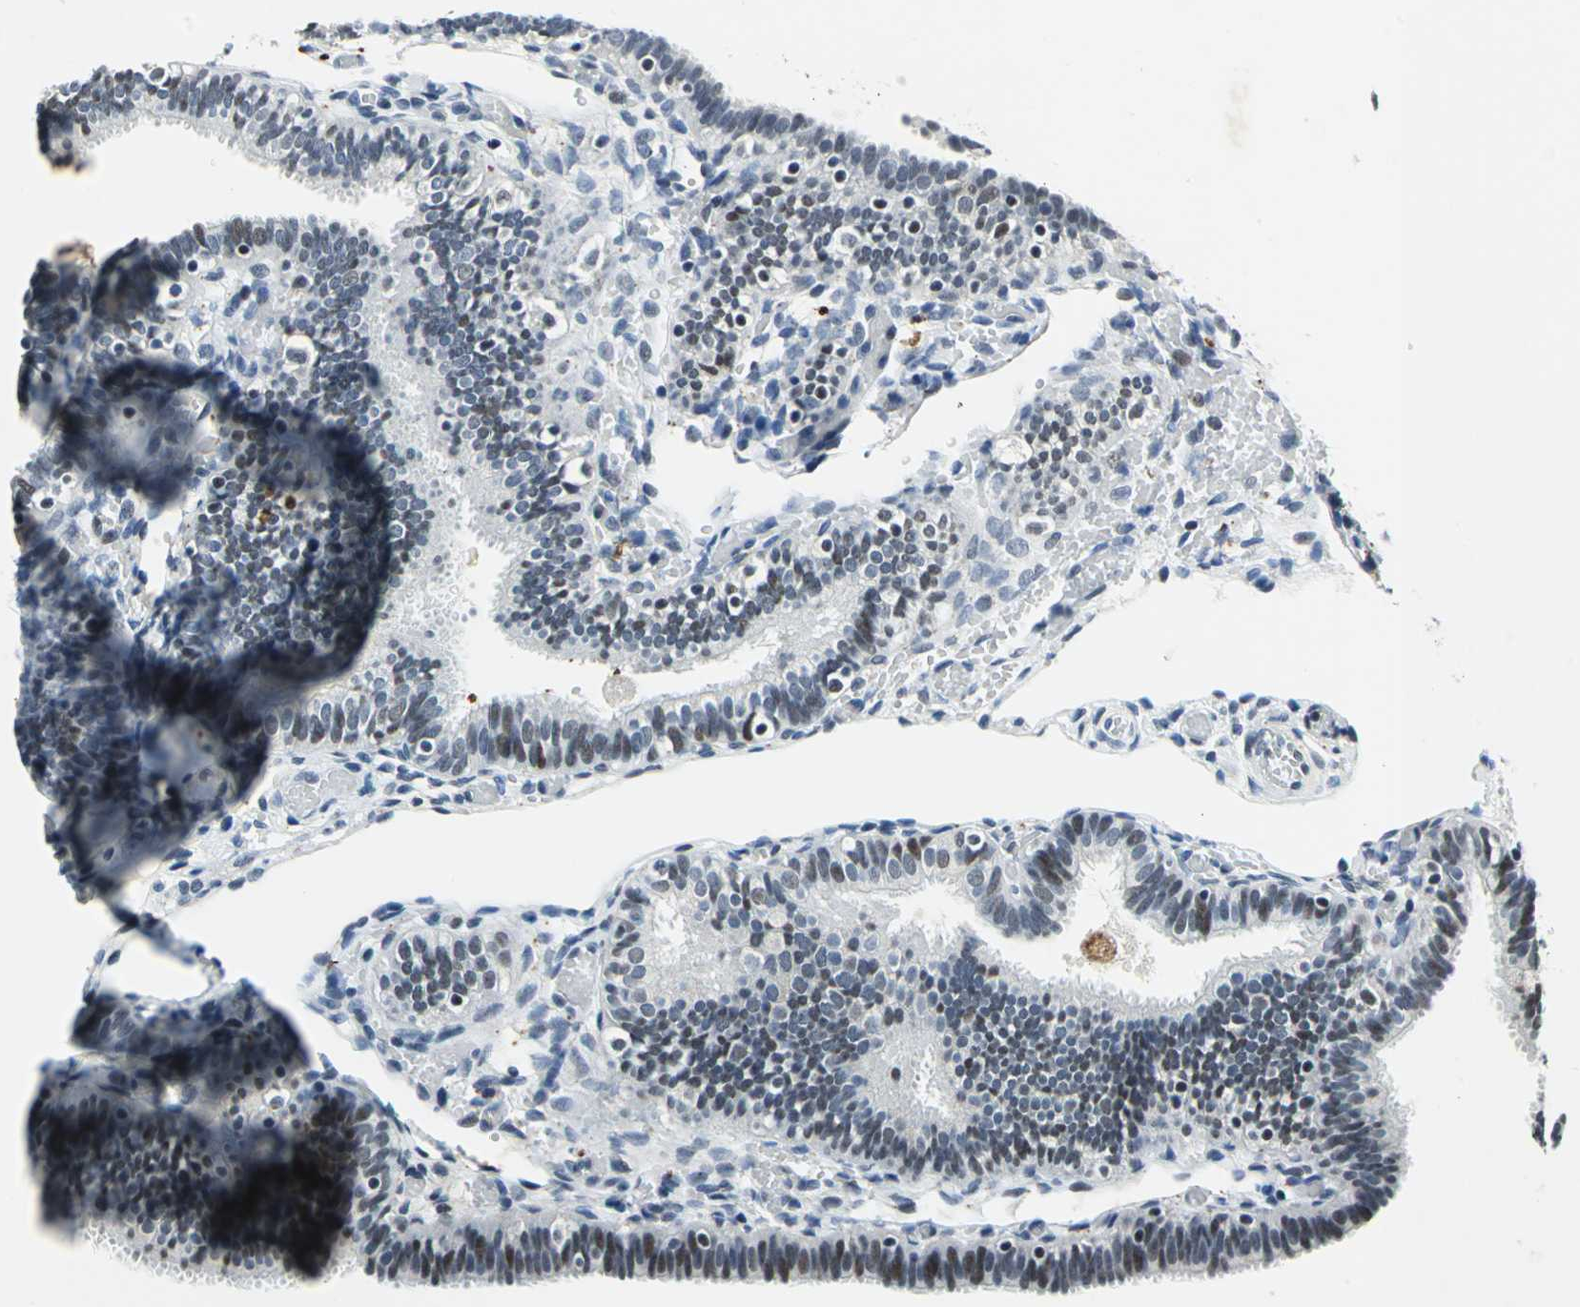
{"staining": {"intensity": "weak", "quantity": "25%-75%", "location": "nuclear"}, "tissue": "fallopian tube", "cell_type": "Glandular cells", "image_type": "normal", "snomed": [{"axis": "morphology", "description": "Normal tissue, NOS"}, {"axis": "topography", "description": "Fallopian tube"}], "caption": "Human fallopian tube stained with a brown dye shows weak nuclear positive staining in about 25%-75% of glandular cells.", "gene": "RAD17", "patient": {"sex": "female", "age": 46}}